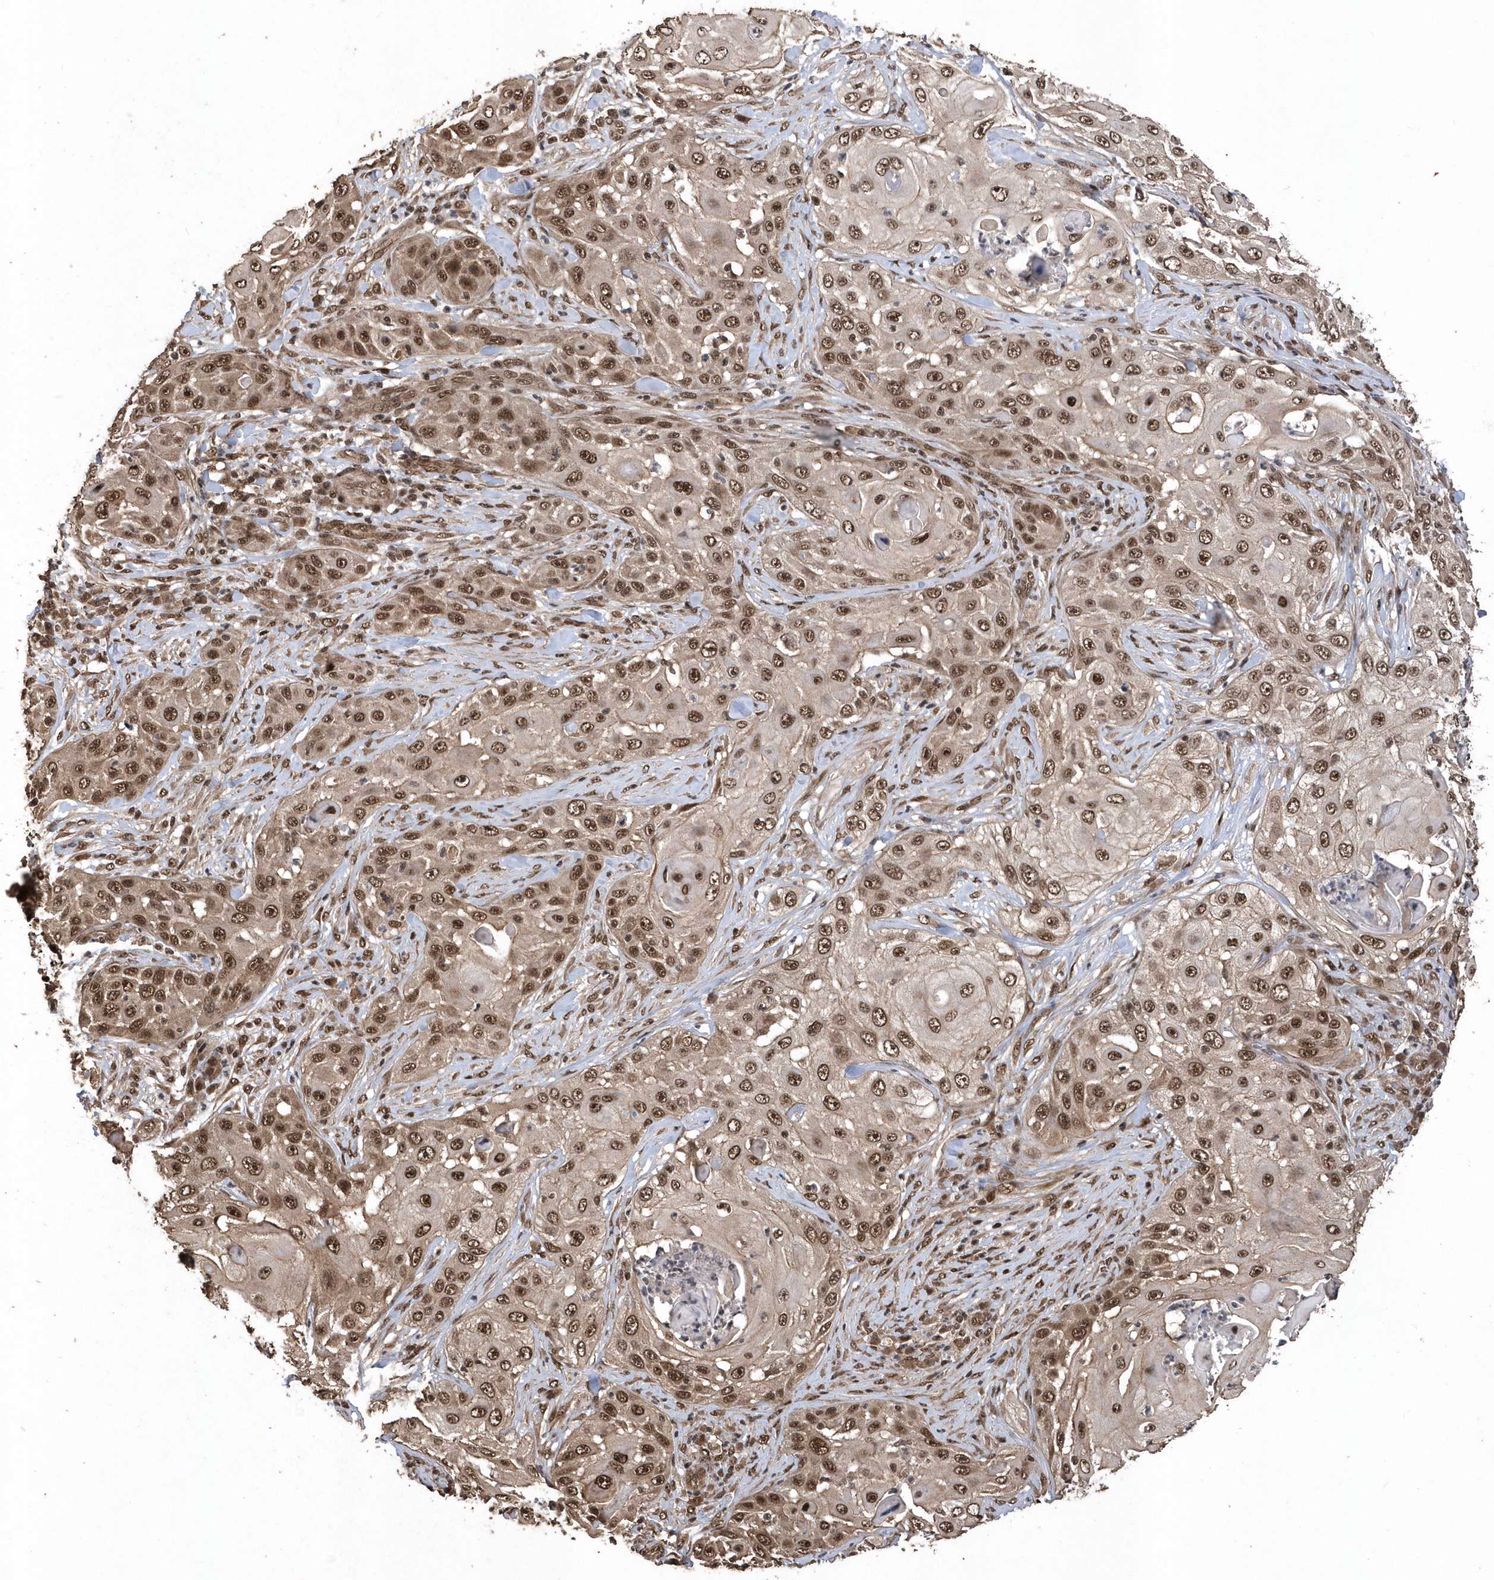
{"staining": {"intensity": "moderate", "quantity": ">75%", "location": "cytoplasmic/membranous,nuclear"}, "tissue": "skin cancer", "cell_type": "Tumor cells", "image_type": "cancer", "snomed": [{"axis": "morphology", "description": "Squamous cell carcinoma, NOS"}, {"axis": "topography", "description": "Skin"}], "caption": "Human squamous cell carcinoma (skin) stained for a protein (brown) displays moderate cytoplasmic/membranous and nuclear positive staining in approximately >75% of tumor cells.", "gene": "INTS12", "patient": {"sex": "female", "age": 44}}